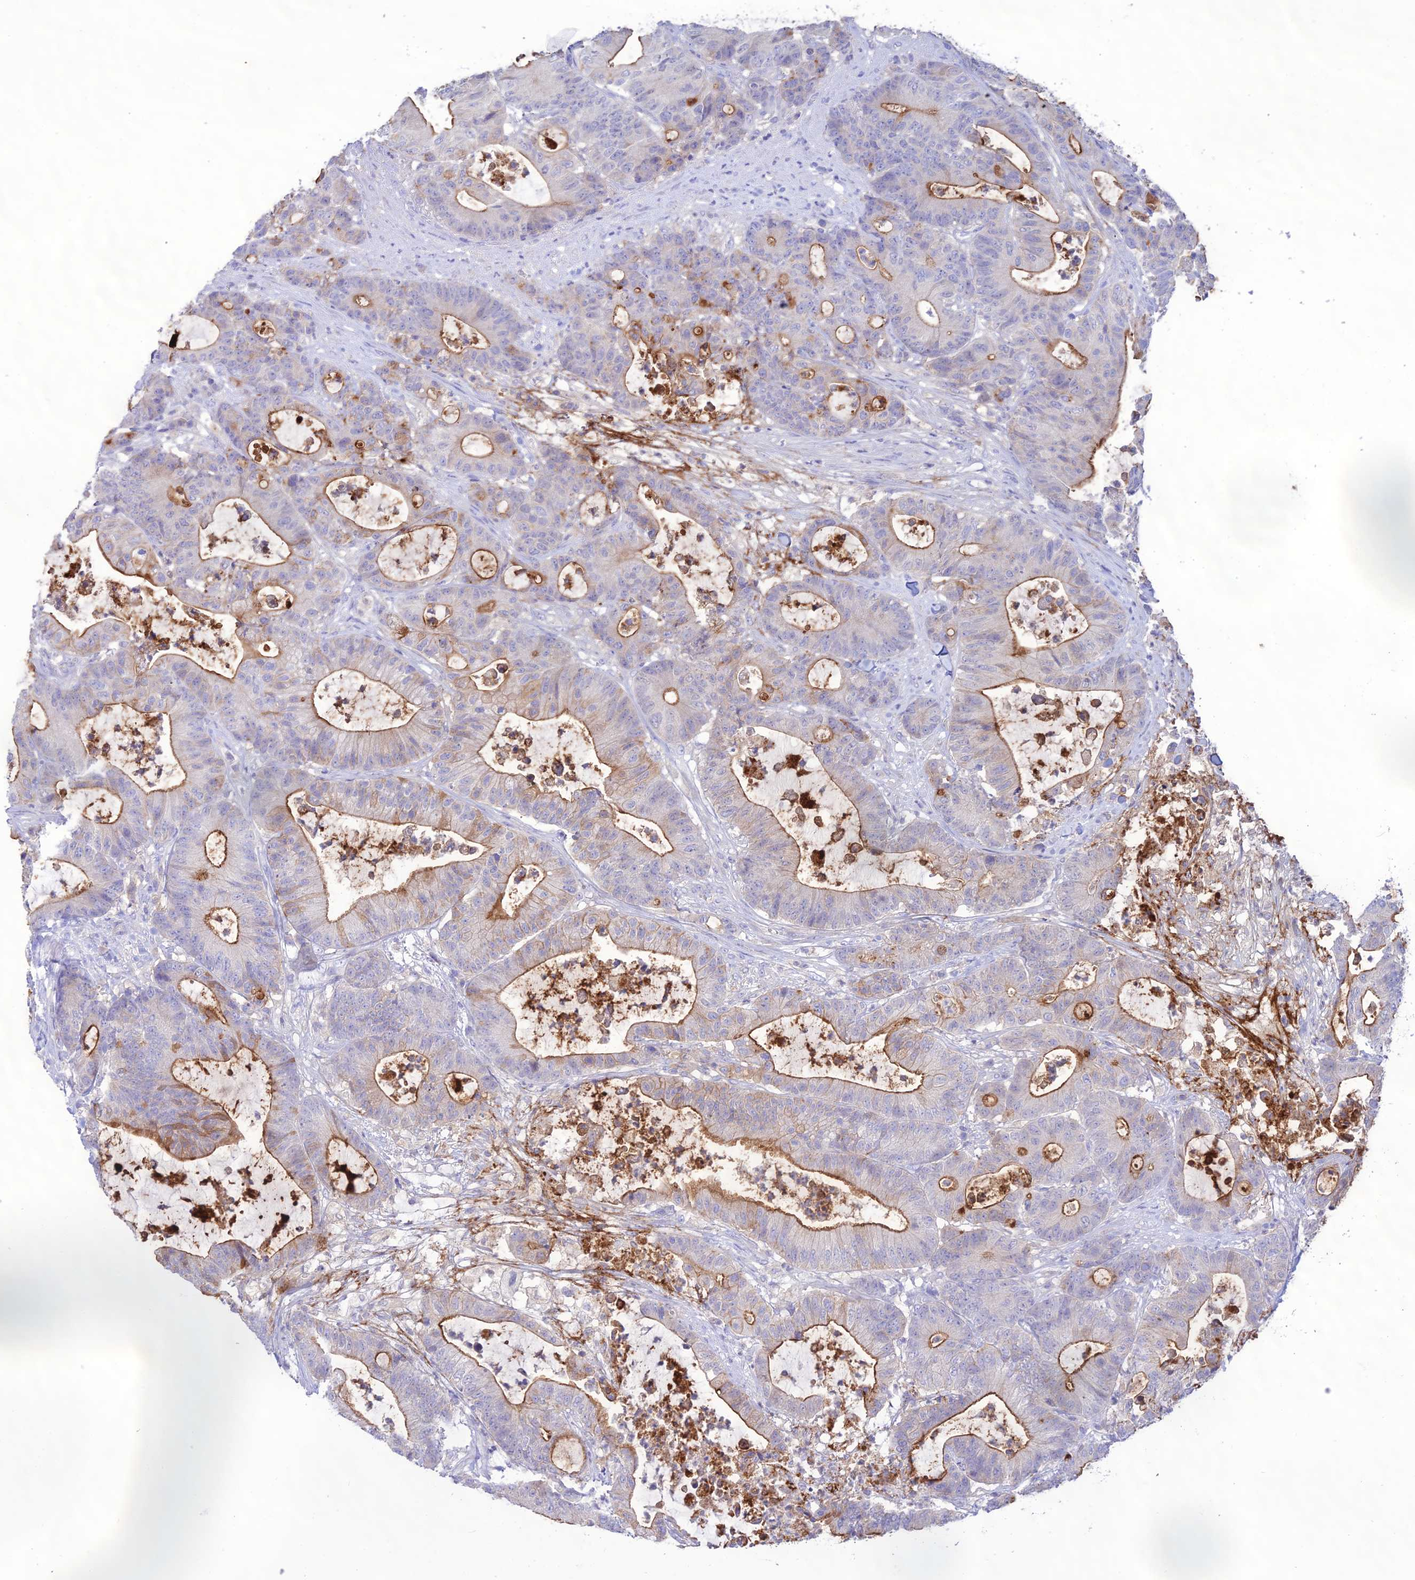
{"staining": {"intensity": "moderate", "quantity": "25%-75%", "location": "cytoplasmic/membranous"}, "tissue": "colorectal cancer", "cell_type": "Tumor cells", "image_type": "cancer", "snomed": [{"axis": "morphology", "description": "Adenocarcinoma, NOS"}, {"axis": "topography", "description": "Colon"}], "caption": "Immunohistochemical staining of colorectal adenocarcinoma exhibits medium levels of moderate cytoplasmic/membranous protein positivity in about 25%-75% of tumor cells.", "gene": "NLRP9", "patient": {"sex": "female", "age": 84}}